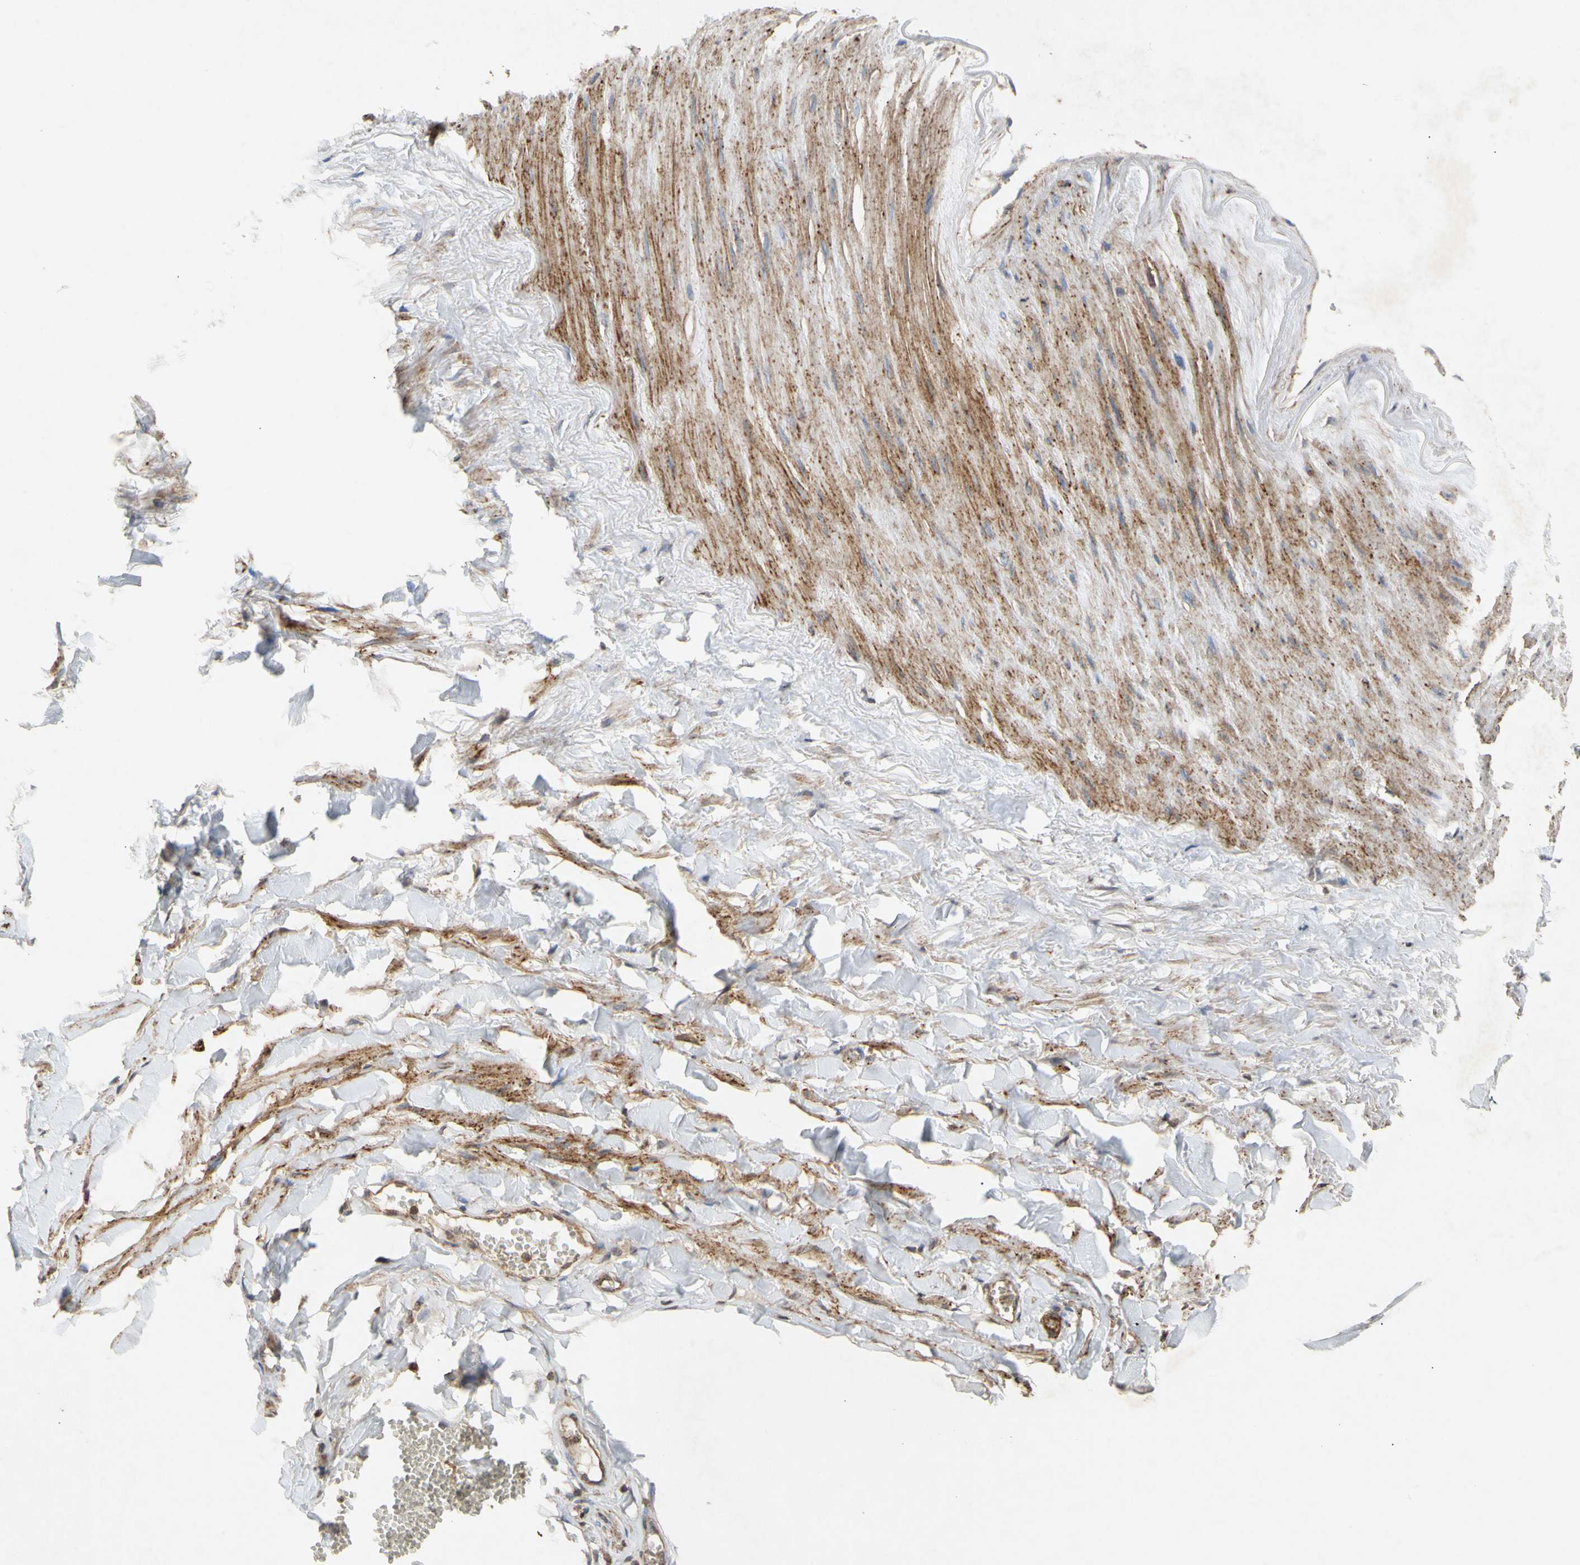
{"staining": {"intensity": "moderate", "quantity": ">75%", "location": "cytoplasmic/membranous"}, "tissue": "adipose tissue", "cell_type": "Adipocytes", "image_type": "normal", "snomed": [{"axis": "morphology", "description": "Normal tissue, NOS"}, {"axis": "topography", "description": "Adipose tissue"}, {"axis": "topography", "description": "Peripheral nerve tissue"}], "caption": "Protein expression analysis of normal human adipose tissue reveals moderate cytoplasmic/membranous staining in about >75% of adipocytes. The protein is stained brown, and the nuclei are stained in blue (DAB IHC with brightfield microscopy, high magnification).", "gene": "ATP2A3", "patient": {"sex": "male", "age": 52}}